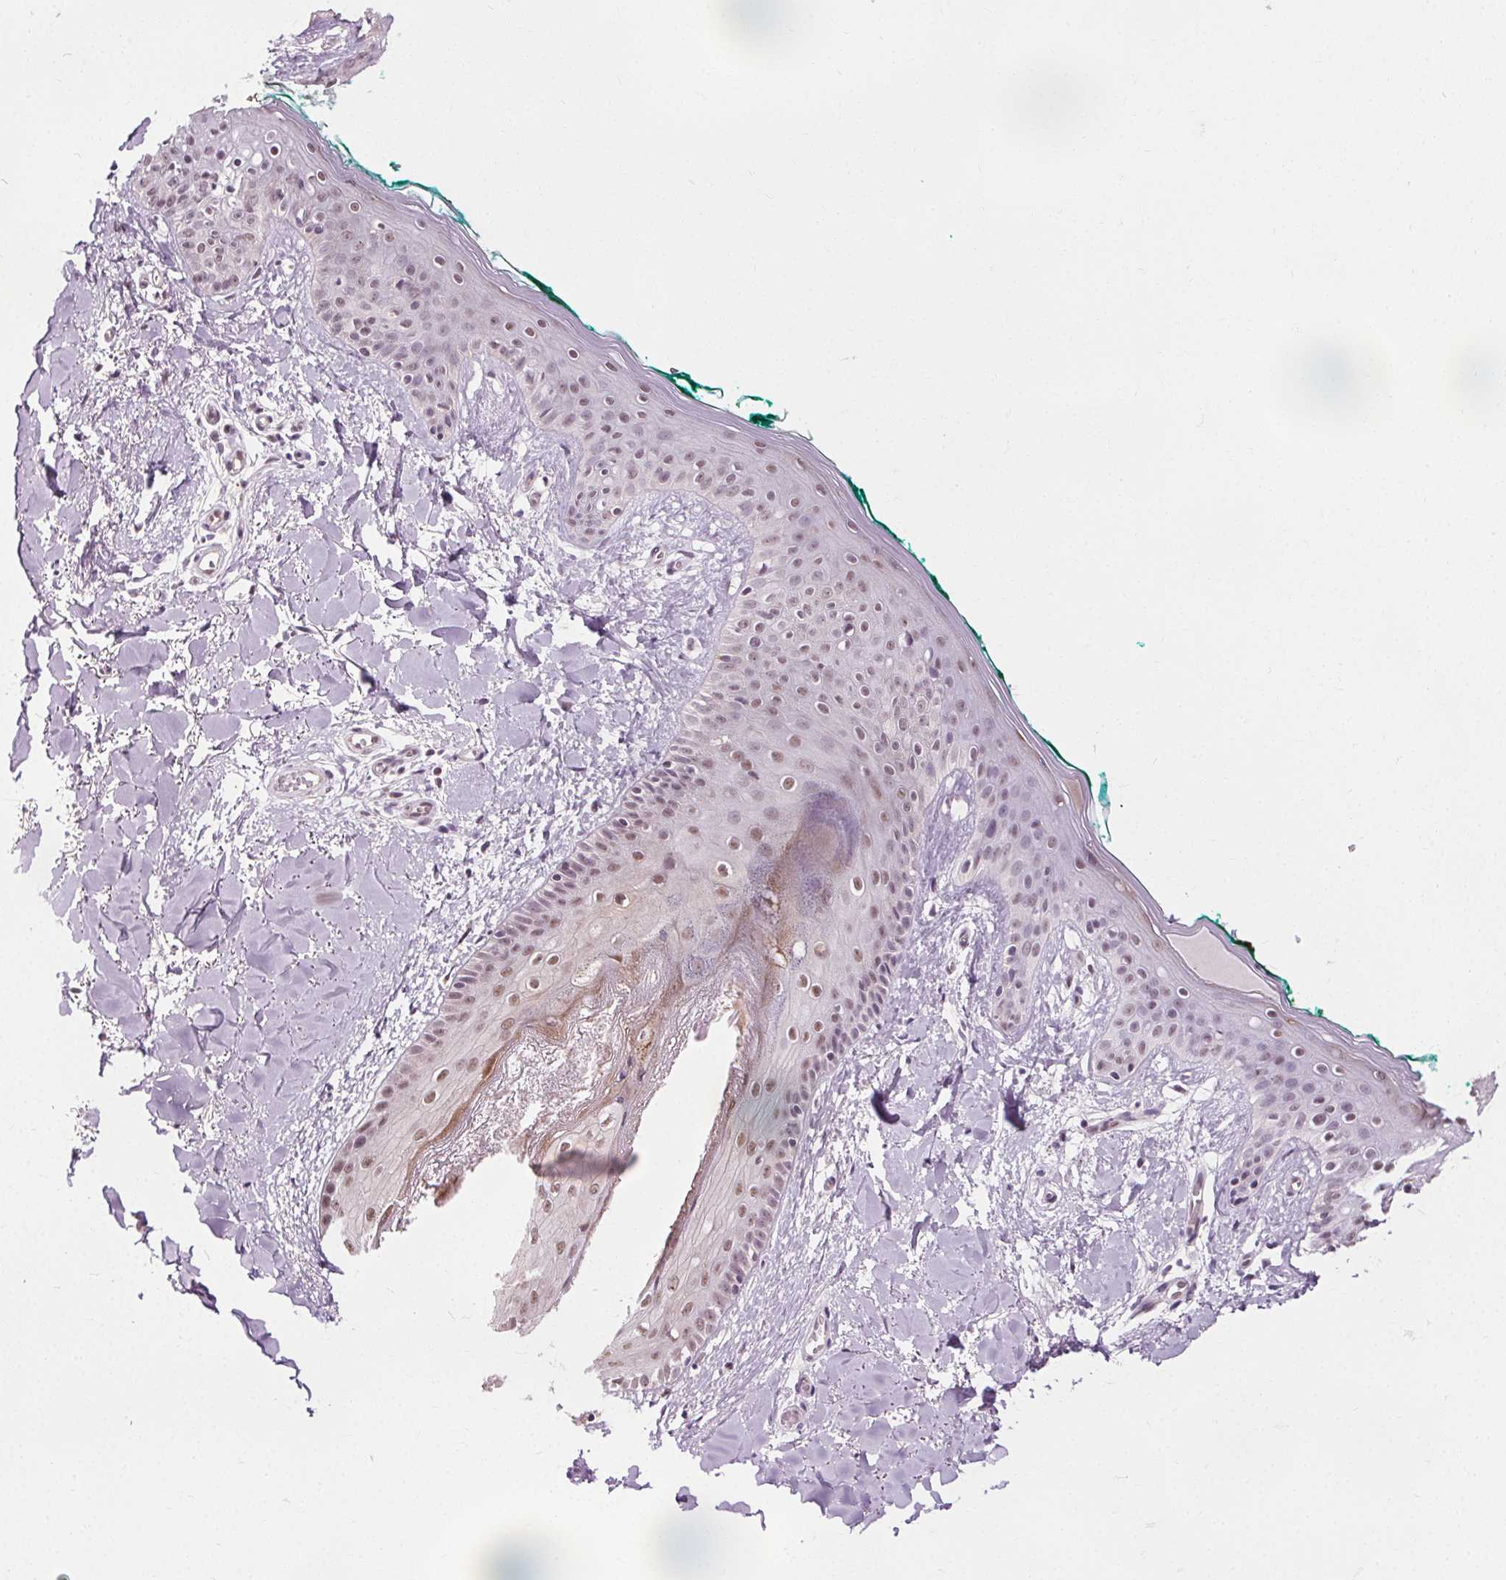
{"staining": {"intensity": "negative", "quantity": "none", "location": "none"}, "tissue": "skin", "cell_type": "Fibroblasts", "image_type": "normal", "snomed": [{"axis": "morphology", "description": "Normal tissue, NOS"}, {"axis": "topography", "description": "Skin"}], "caption": "IHC of benign human skin exhibits no expression in fibroblasts.", "gene": "CEBPA", "patient": {"sex": "female", "age": 34}}